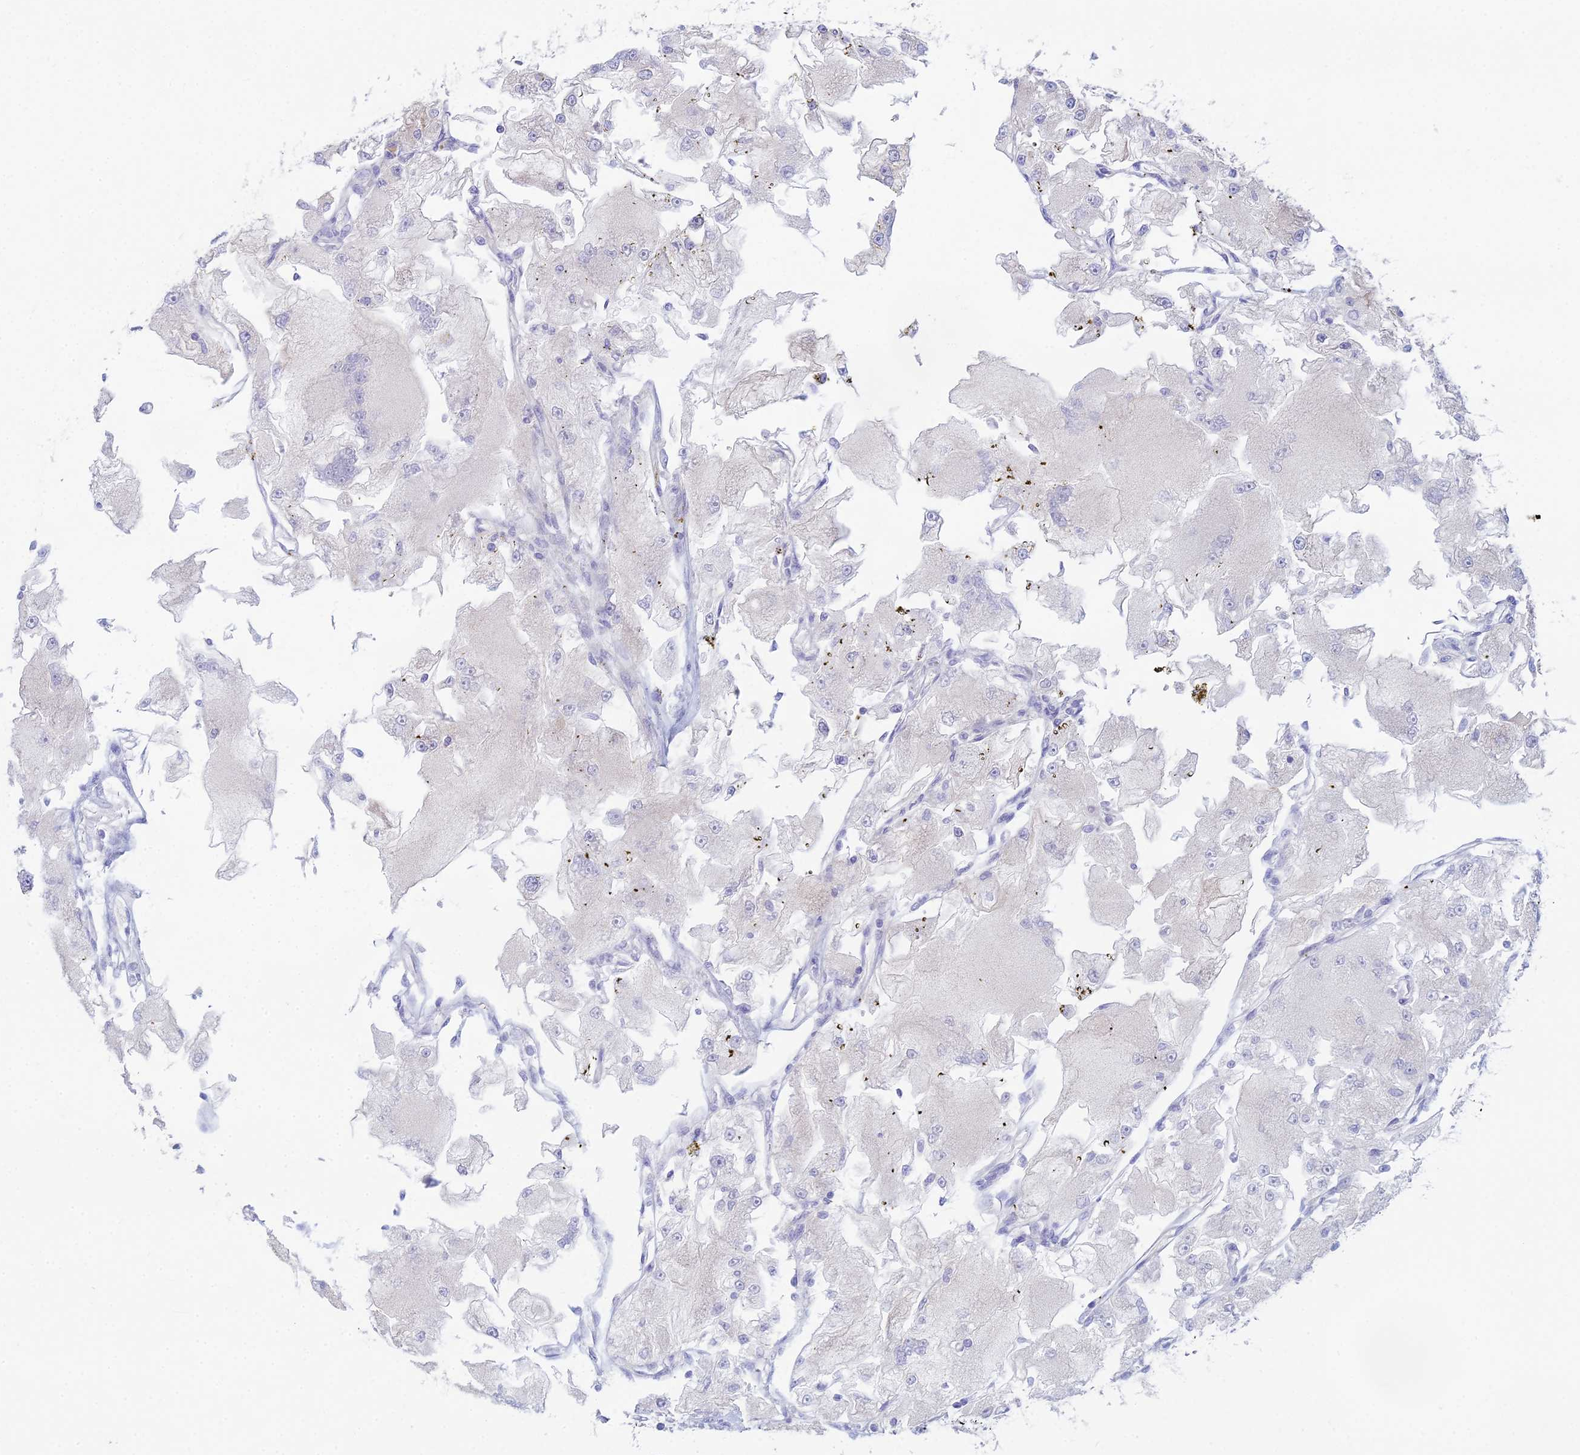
{"staining": {"intensity": "negative", "quantity": "none", "location": "none"}, "tissue": "renal cancer", "cell_type": "Tumor cells", "image_type": "cancer", "snomed": [{"axis": "morphology", "description": "Adenocarcinoma, NOS"}, {"axis": "topography", "description": "Kidney"}], "caption": "IHC of human renal adenocarcinoma demonstrates no positivity in tumor cells. Brightfield microscopy of immunohistochemistry (IHC) stained with DAB (brown) and hematoxylin (blue), captured at high magnification.", "gene": "ZNF564", "patient": {"sex": "female", "age": 72}}